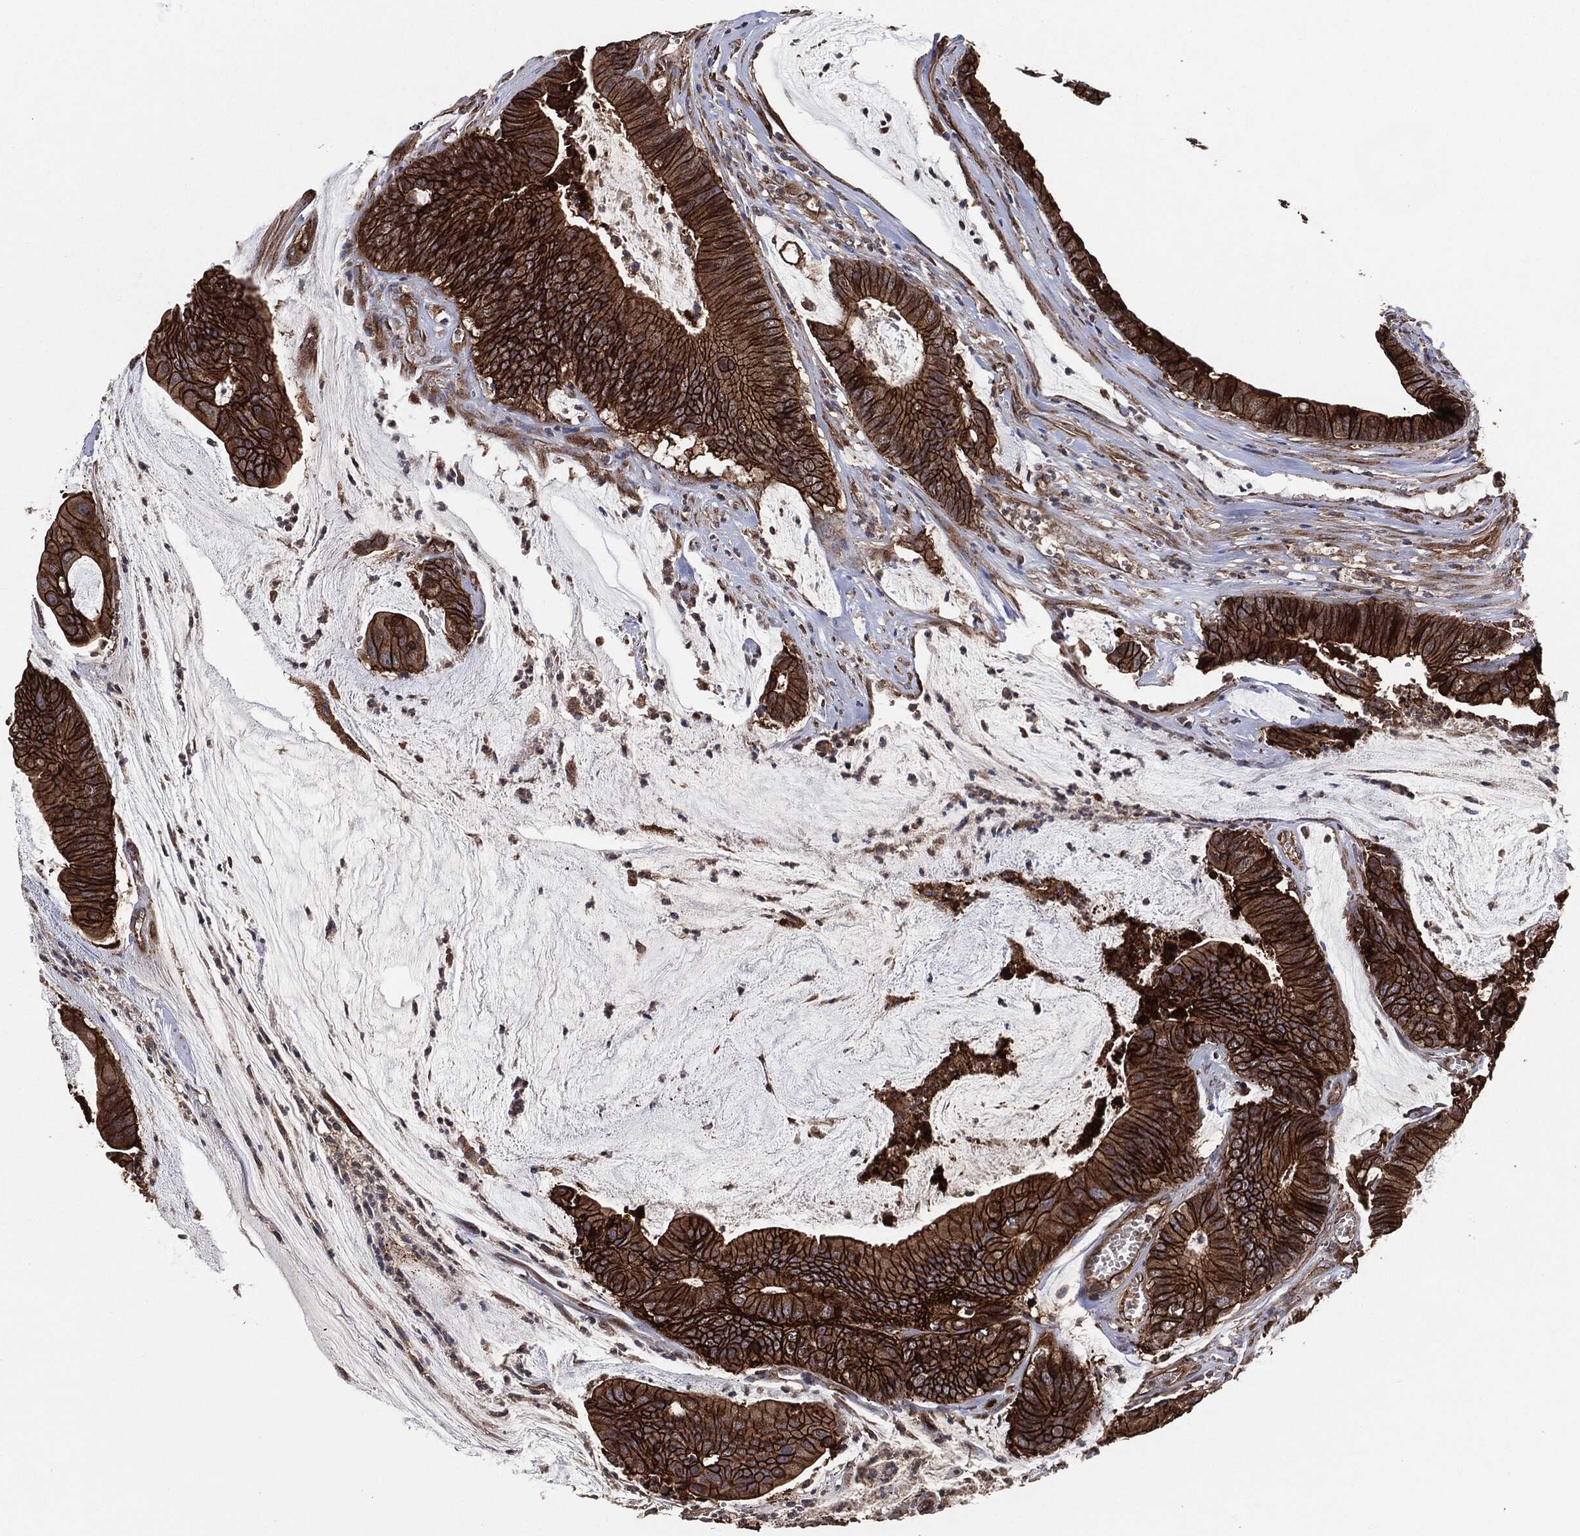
{"staining": {"intensity": "strong", "quantity": ">75%", "location": "cytoplasmic/membranous"}, "tissue": "colorectal cancer", "cell_type": "Tumor cells", "image_type": "cancer", "snomed": [{"axis": "morphology", "description": "Adenocarcinoma, NOS"}, {"axis": "topography", "description": "Colon"}], "caption": "Colorectal adenocarcinoma stained for a protein (brown) demonstrates strong cytoplasmic/membranous positive positivity in approximately >75% of tumor cells.", "gene": "CTNNA1", "patient": {"sex": "female", "age": 69}}